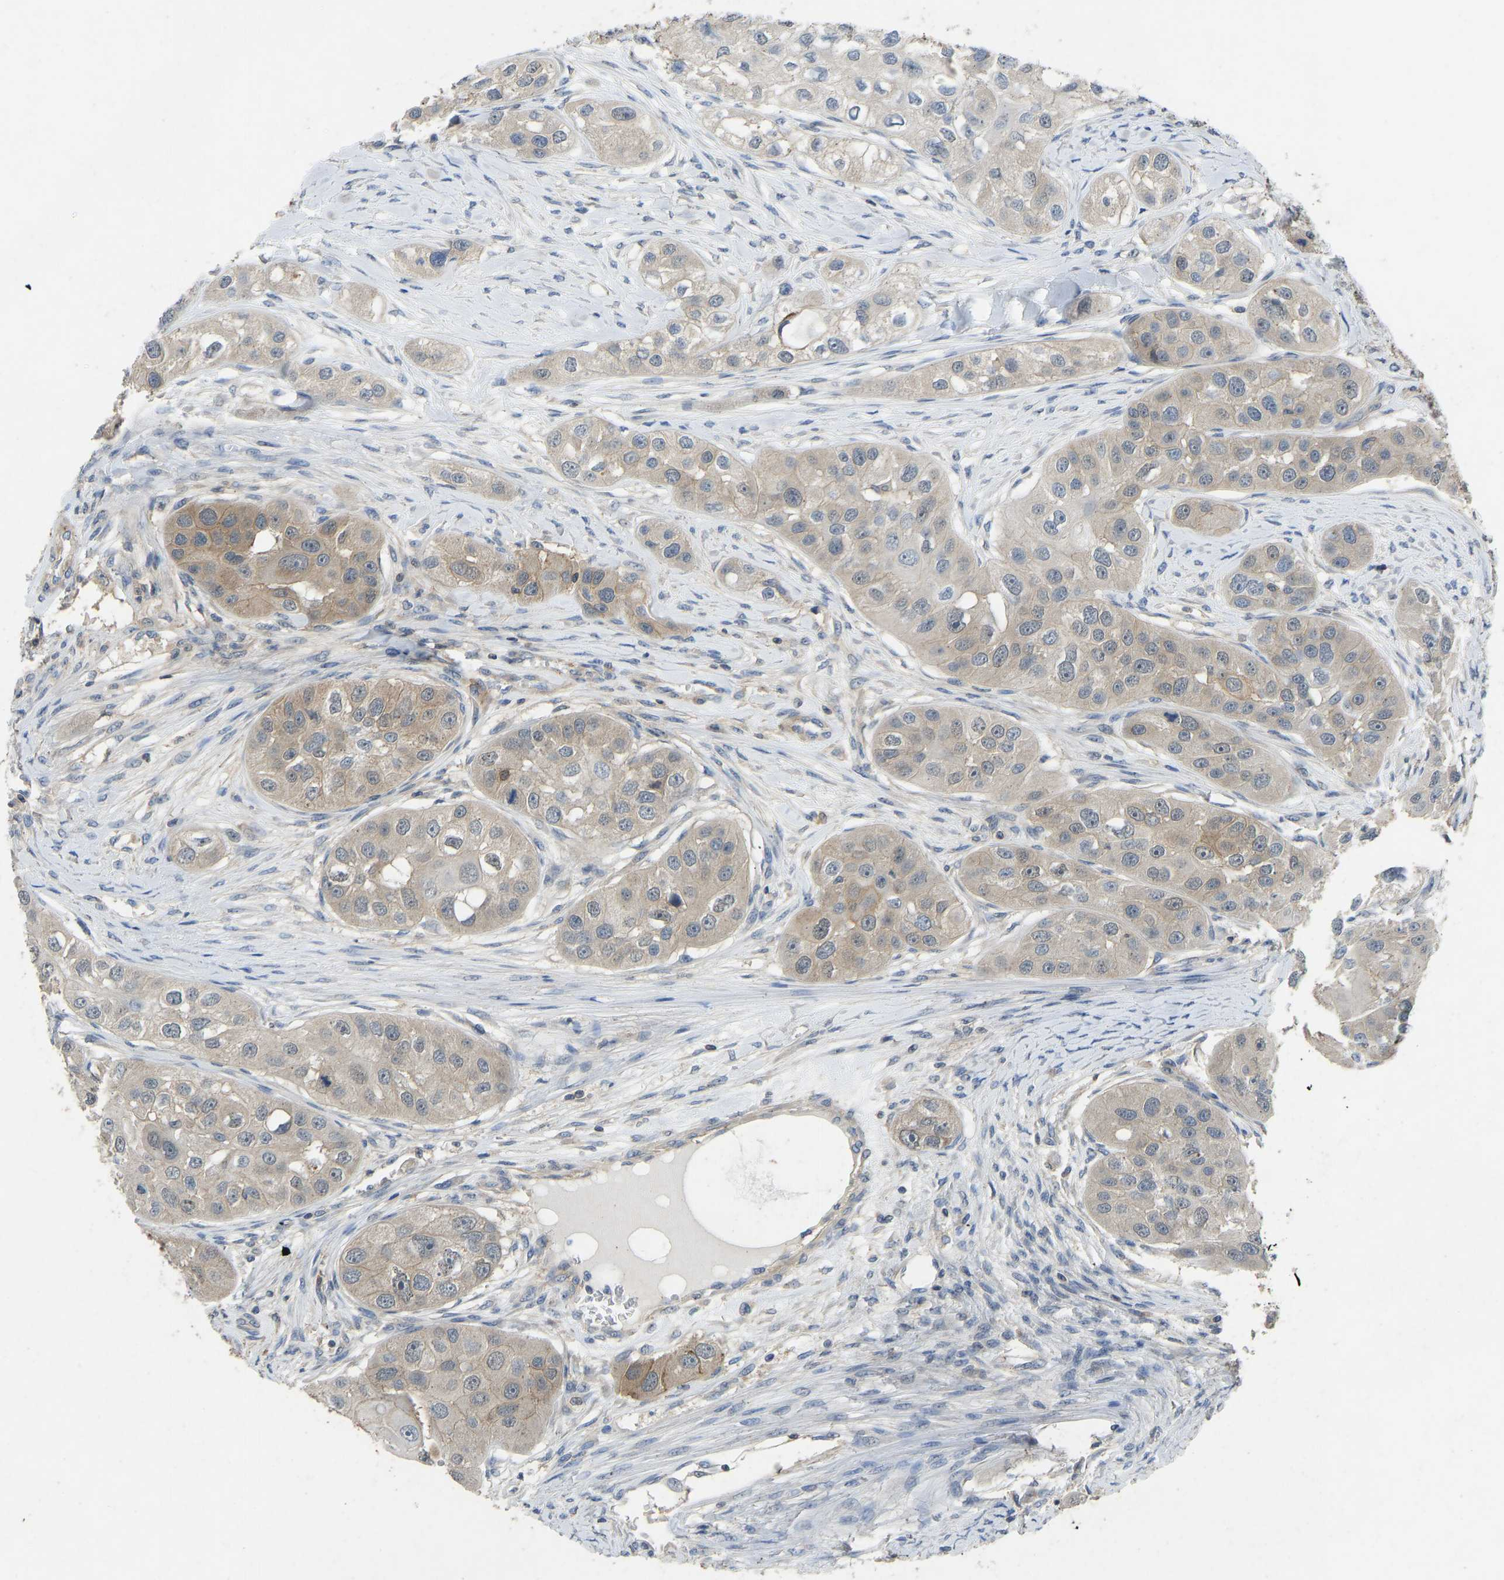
{"staining": {"intensity": "weak", "quantity": ">75%", "location": "cytoplasmic/membranous"}, "tissue": "head and neck cancer", "cell_type": "Tumor cells", "image_type": "cancer", "snomed": [{"axis": "morphology", "description": "Normal tissue, NOS"}, {"axis": "morphology", "description": "Squamous cell carcinoma, NOS"}, {"axis": "topography", "description": "Skeletal muscle"}, {"axis": "topography", "description": "Head-Neck"}], "caption": "This histopathology image displays immunohistochemistry (IHC) staining of head and neck cancer (squamous cell carcinoma), with low weak cytoplasmic/membranous staining in about >75% of tumor cells.", "gene": "NDRG3", "patient": {"sex": "male", "age": 51}}